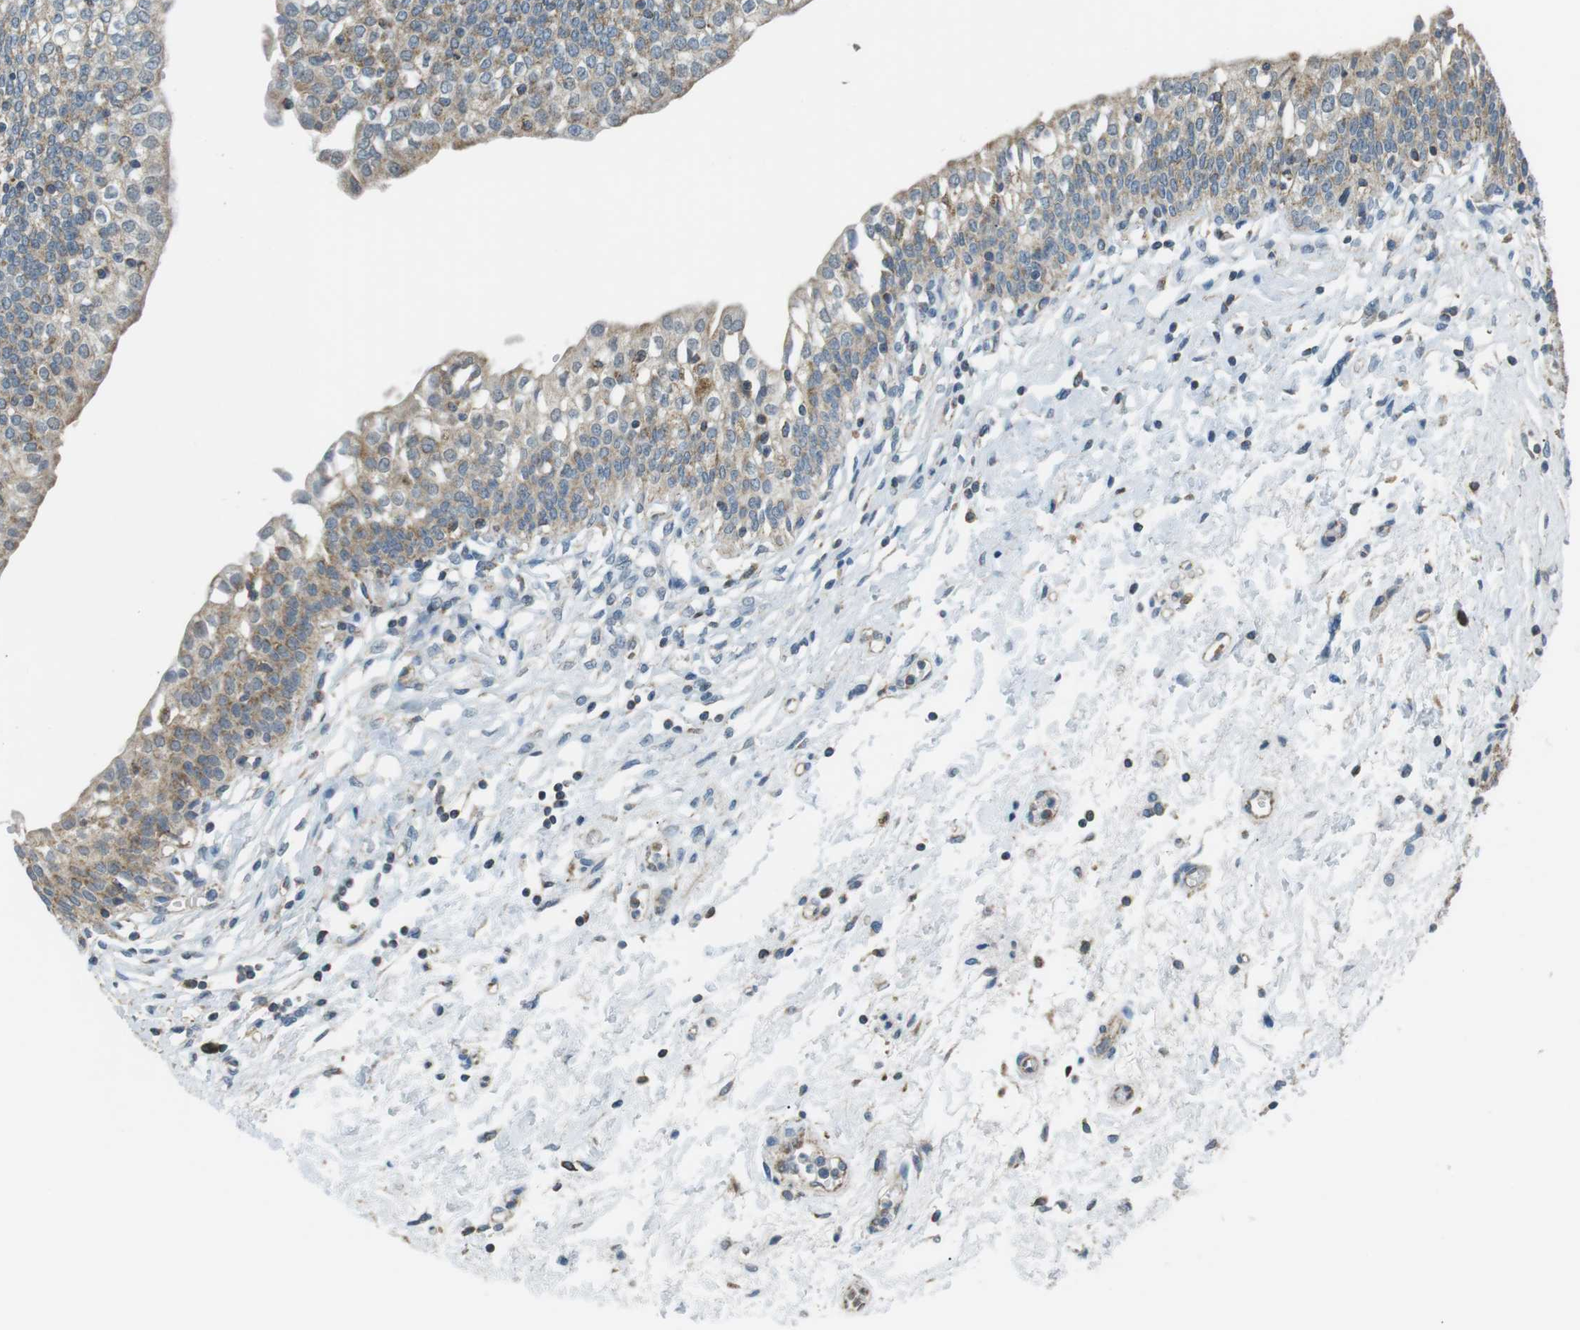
{"staining": {"intensity": "moderate", "quantity": "<25%", "location": "cytoplasmic/membranous"}, "tissue": "urinary bladder", "cell_type": "Urothelial cells", "image_type": "normal", "snomed": [{"axis": "morphology", "description": "Normal tissue, NOS"}, {"axis": "topography", "description": "Urinary bladder"}], "caption": "A brown stain highlights moderate cytoplasmic/membranous expression of a protein in urothelial cells of normal urinary bladder.", "gene": "BACE1", "patient": {"sex": "male", "age": 55}}